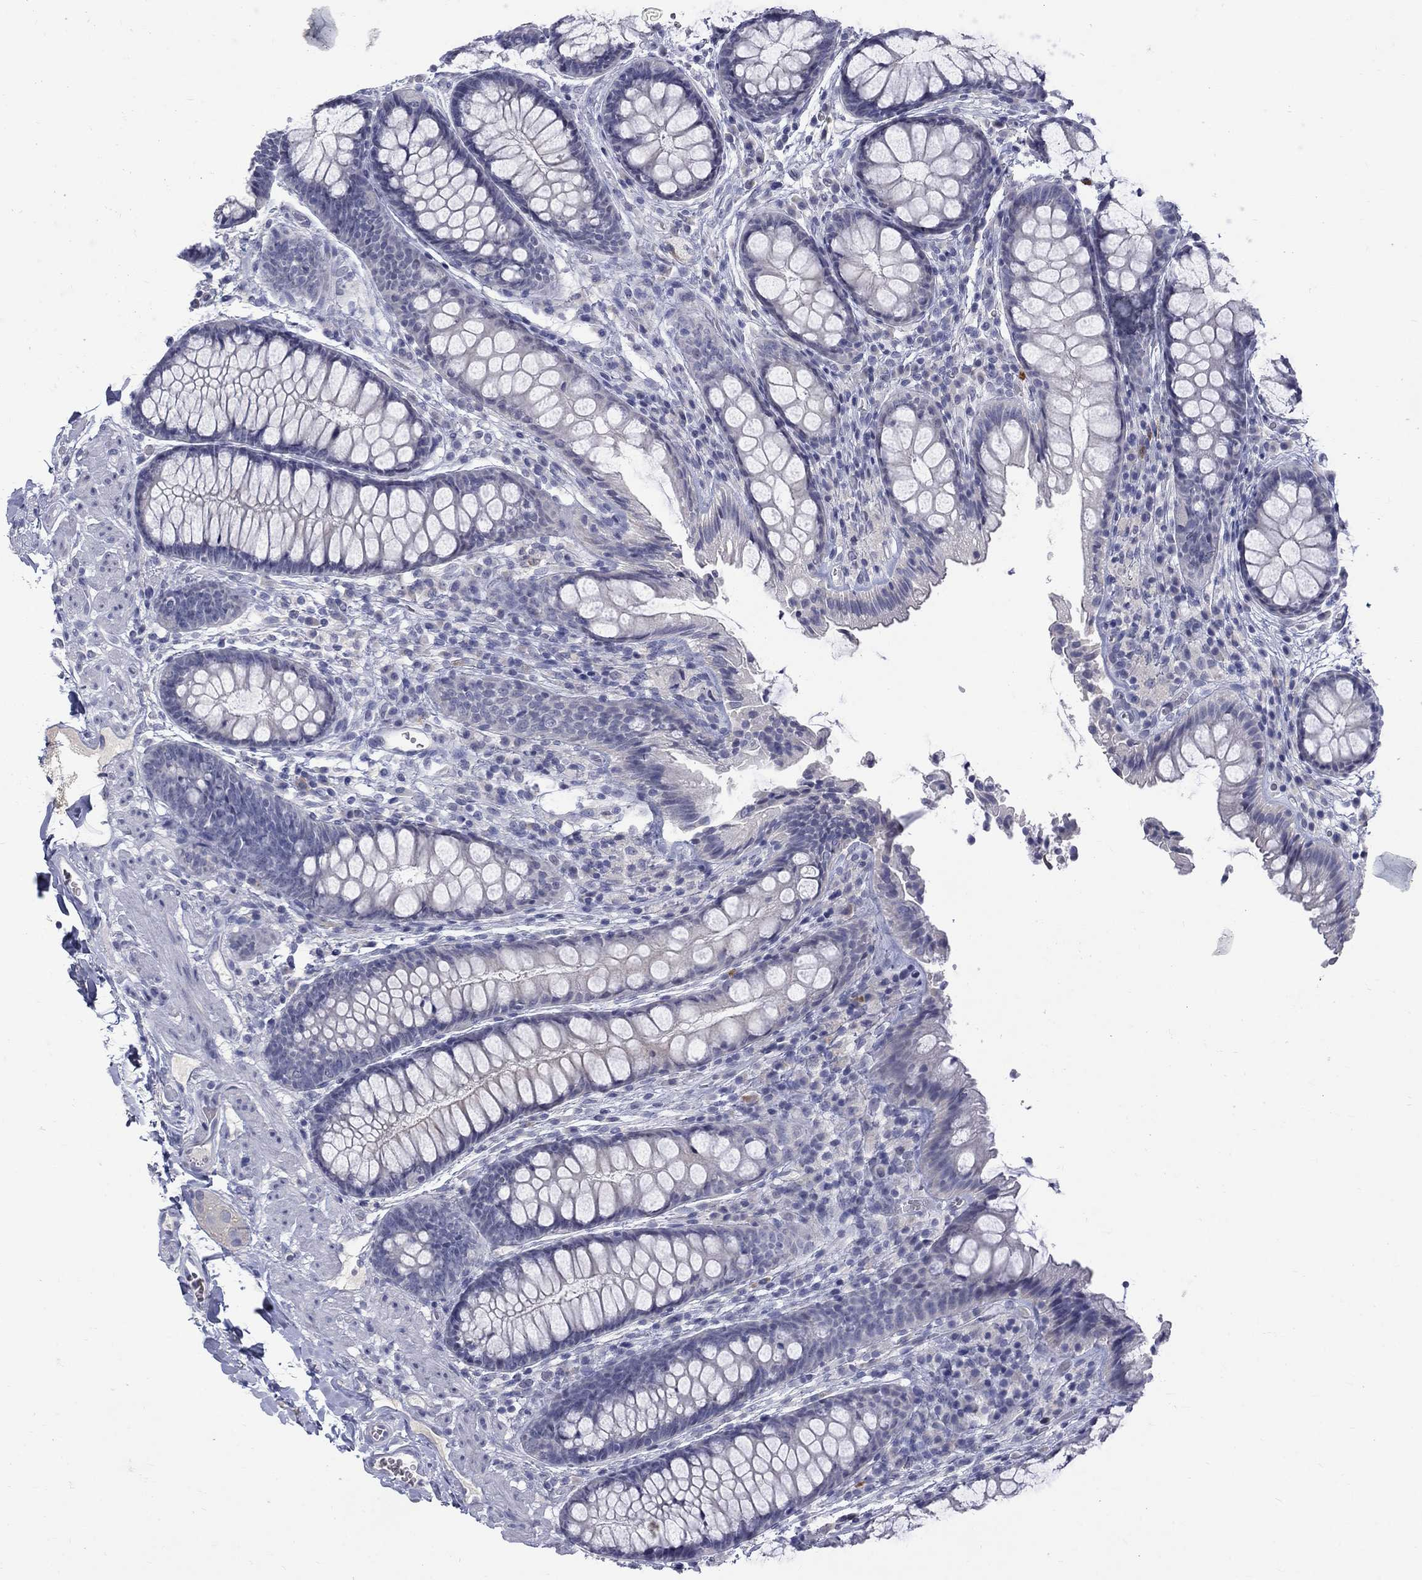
{"staining": {"intensity": "negative", "quantity": "none", "location": "none"}, "tissue": "colon", "cell_type": "Endothelial cells", "image_type": "normal", "snomed": [{"axis": "morphology", "description": "Normal tissue, NOS"}, {"axis": "topography", "description": "Colon"}], "caption": "A histopathology image of colon stained for a protein demonstrates no brown staining in endothelial cells.", "gene": "CTNND2", "patient": {"sex": "female", "age": 86}}